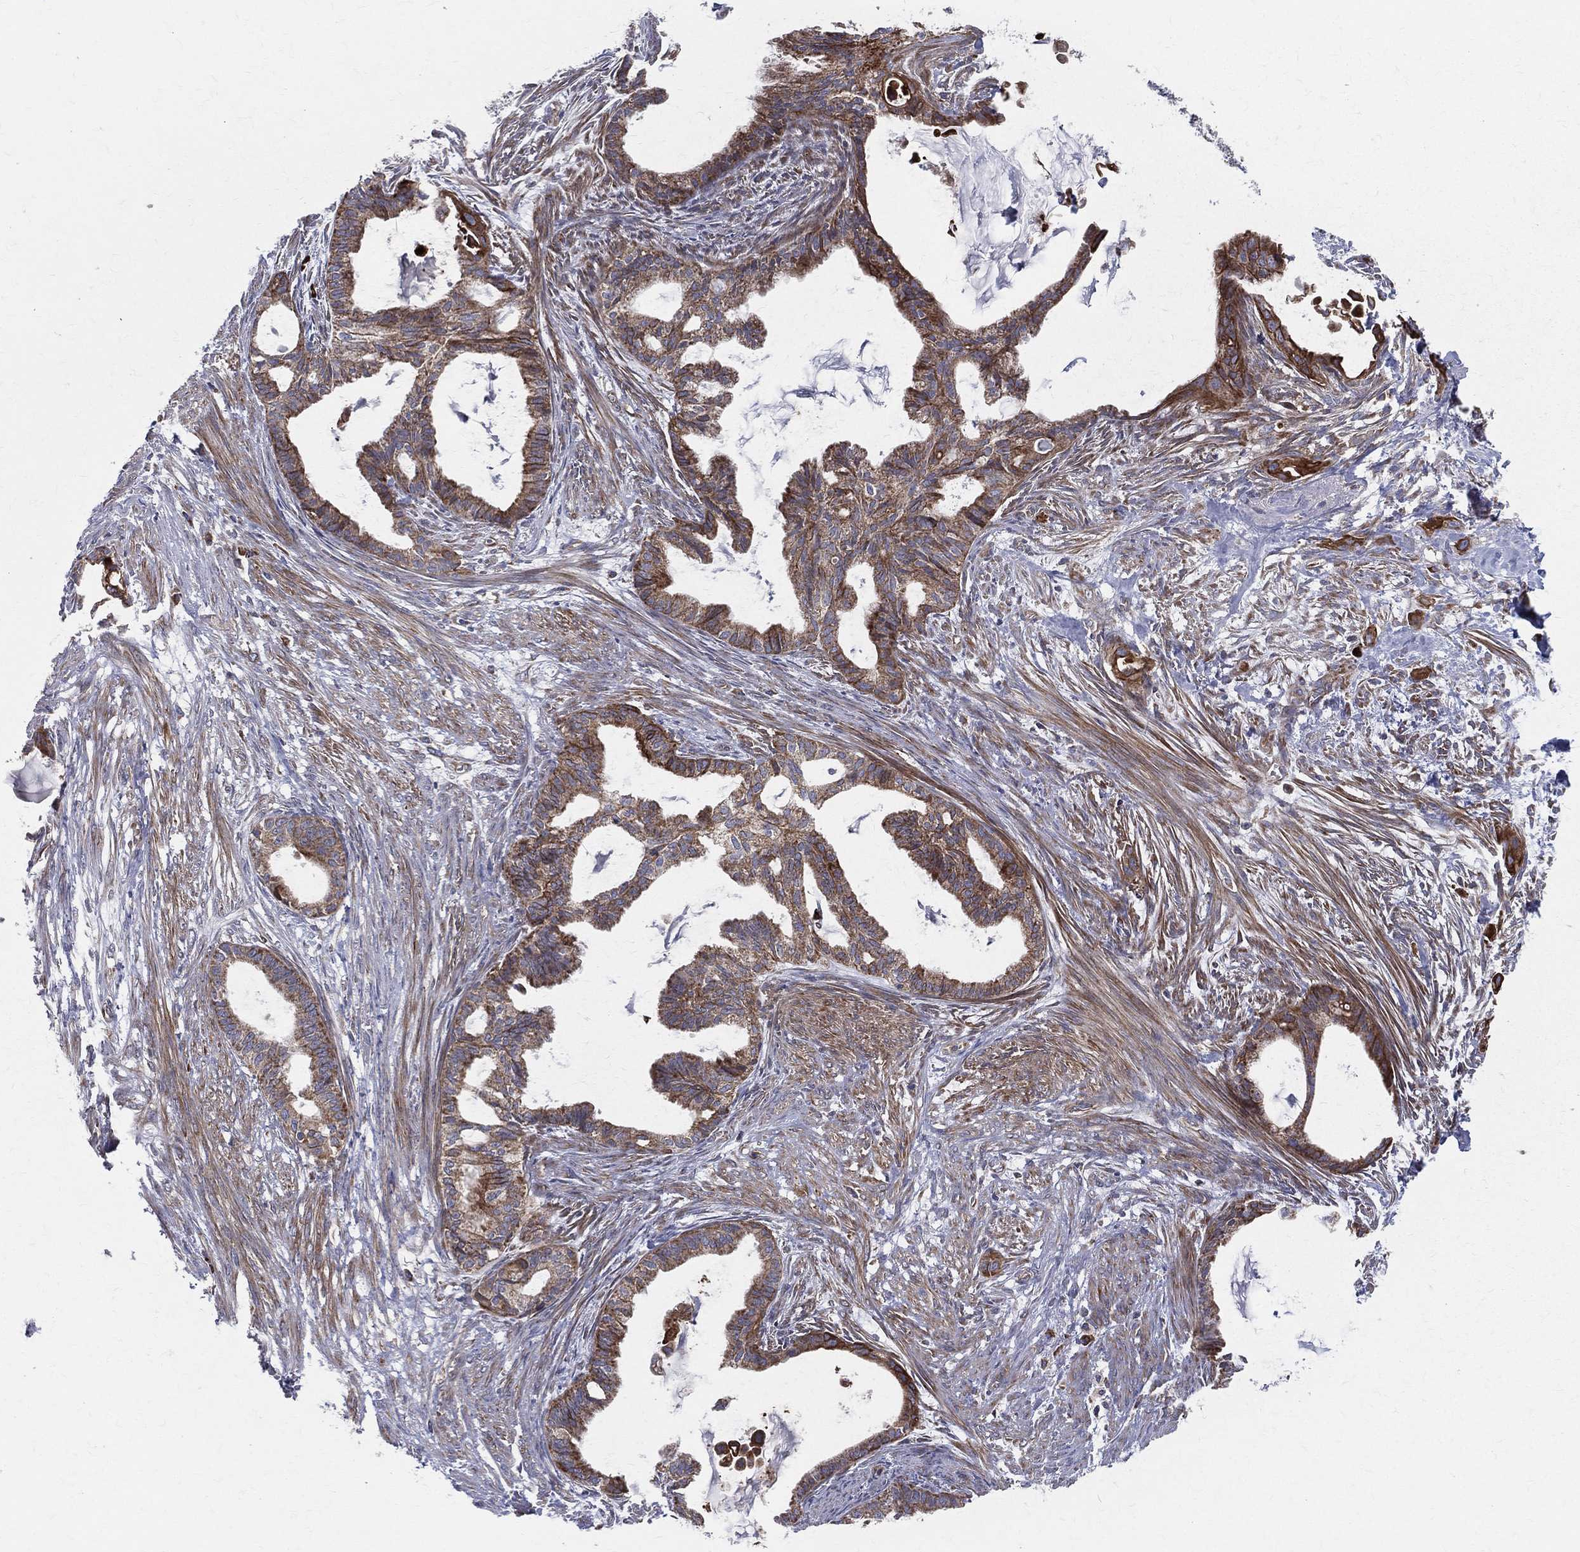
{"staining": {"intensity": "strong", "quantity": "25%-75%", "location": "cytoplasmic/membranous"}, "tissue": "endometrial cancer", "cell_type": "Tumor cells", "image_type": "cancer", "snomed": [{"axis": "morphology", "description": "Adenocarcinoma, NOS"}, {"axis": "topography", "description": "Endometrium"}], "caption": "Tumor cells display strong cytoplasmic/membranous positivity in approximately 25%-75% of cells in endometrial adenocarcinoma.", "gene": "MIX23", "patient": {"sex": "female", "age": 86}}